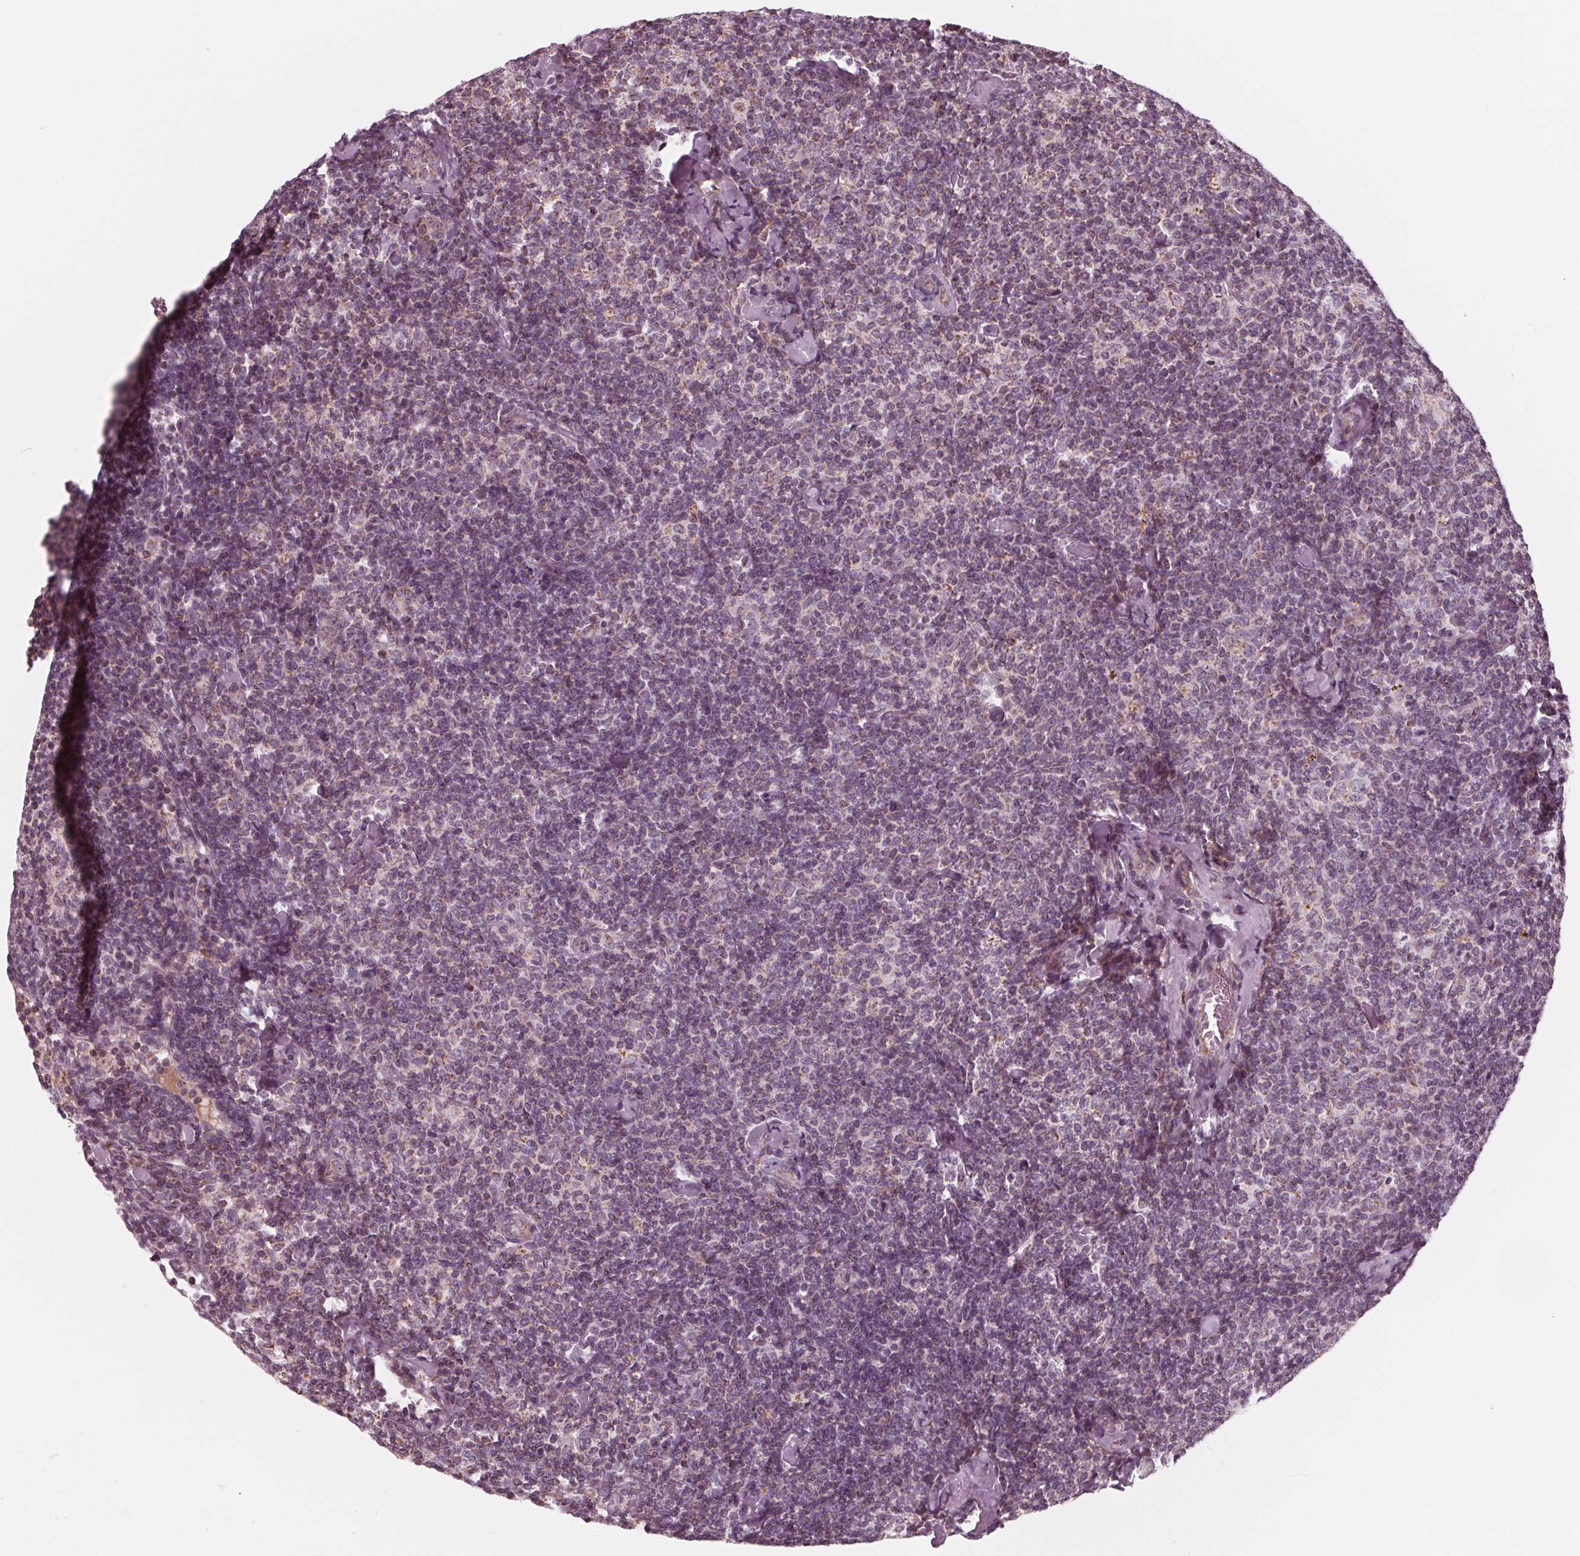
{"staining": {"intensity": "negative", "quantity": "none", "location": "none"}, "tissue": "lymphoma", "cell_type": "Tumor cells", "image_type": "cancer", "snomed": [{"axis": "morphology", "description": "Malignant lymphoma, non-Hodgkin's type, Low grade"}, {"axis": "topography", "description": "Lymph node"}], "caption": "High power microscopy histopathology image of an IHC image of lymphoma, revealing no significant positivity in tumor cells.", "gene": "DCAF4L2", "patient": {"sex": "female", "age": 56}}